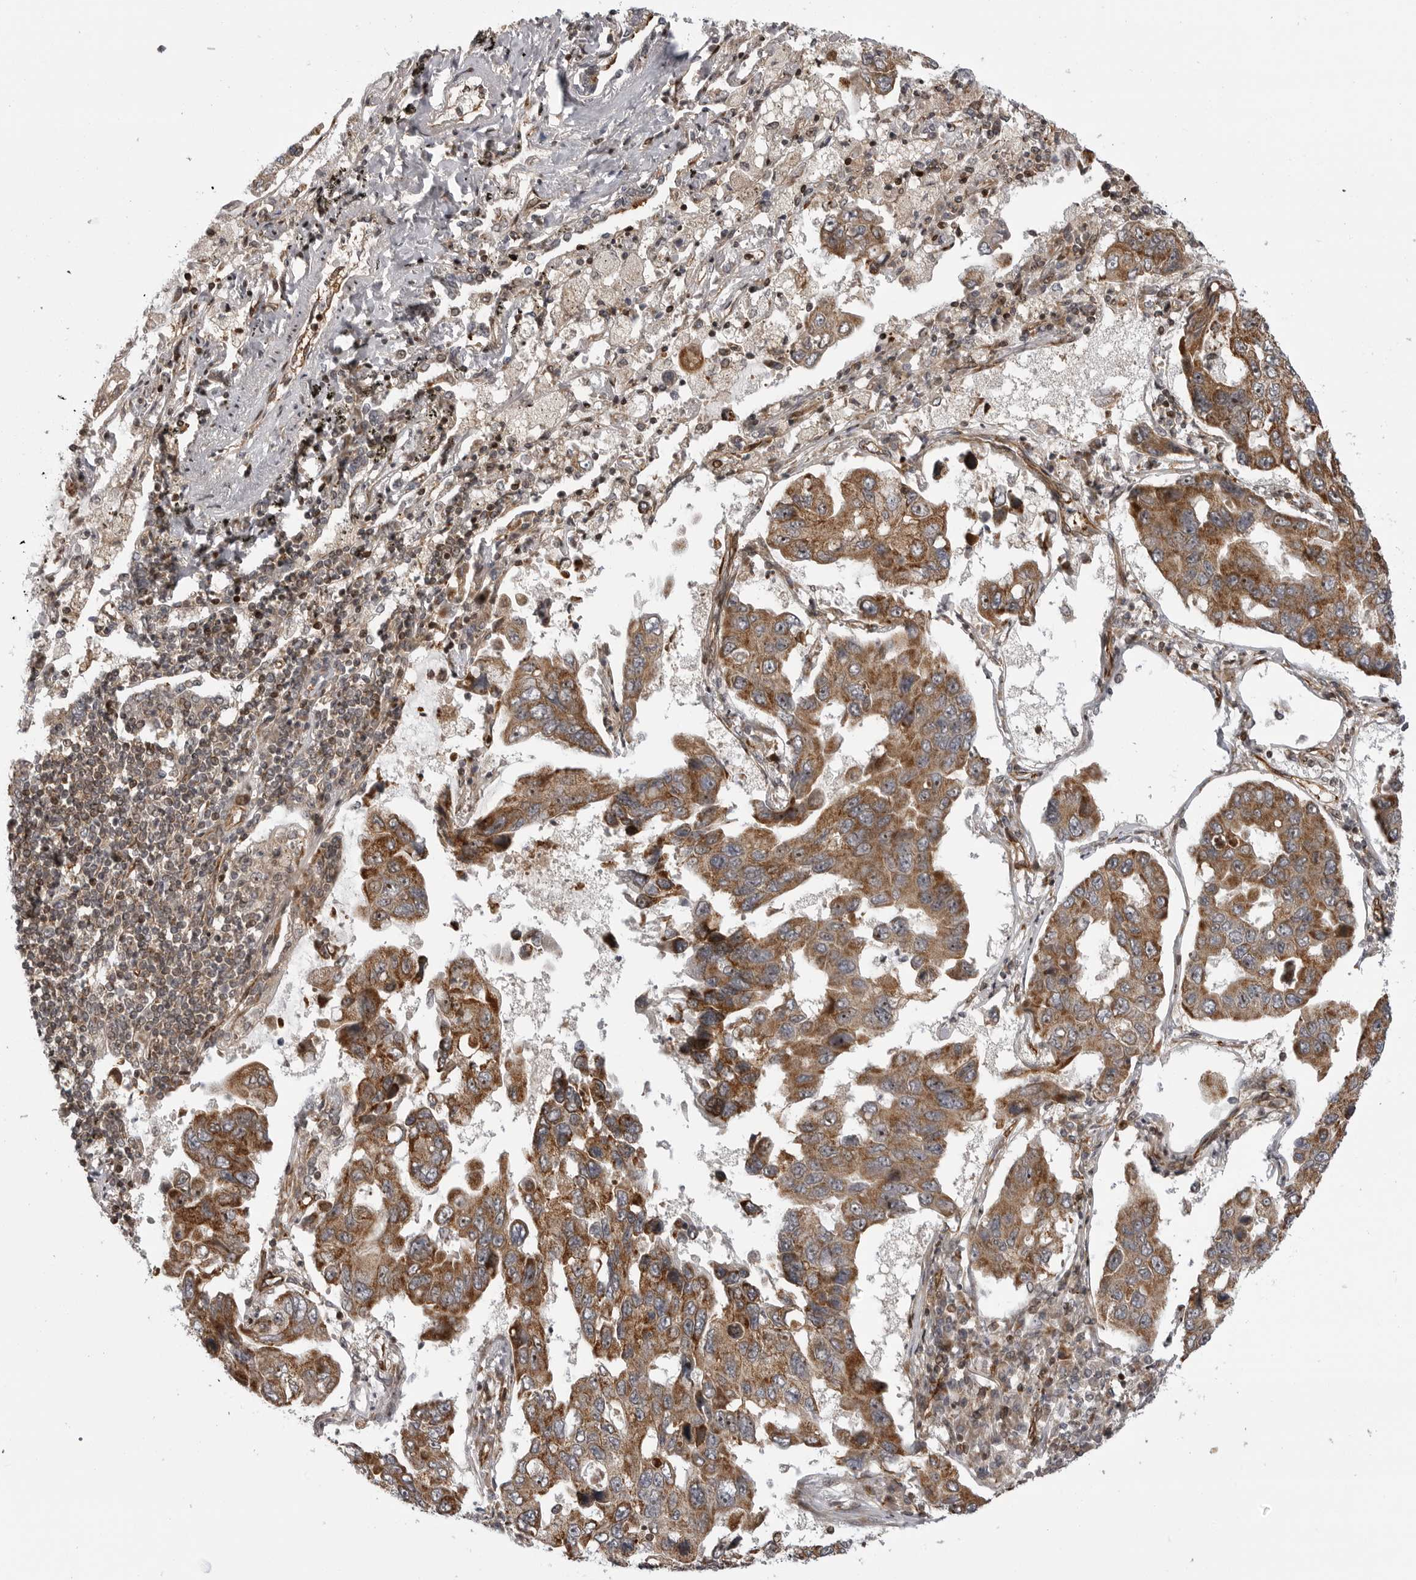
{"staining": {"intensity": "moderate", "quantity": ">75%", "location": "cytoplasmic/membranous"}, "tissue": "lung cancer", "cell_type": "Tumor cells", "image_type": "cancer", "snomed": [{"axis": "morphology", "description": "Adenocarcinoma, NOS"}, {"axis": "topography", "description": "Lung"}], "caption": "Immunohistochemistry histopathology image of human adenocarcinoma (lung) stained for a protein (brown), which exhibits medium levels of moderate cytoplasmic/membranous expression in about >75% of tumor cells.", "gene": "ABL1", "patient": {"sex": "male", "age": 64}}